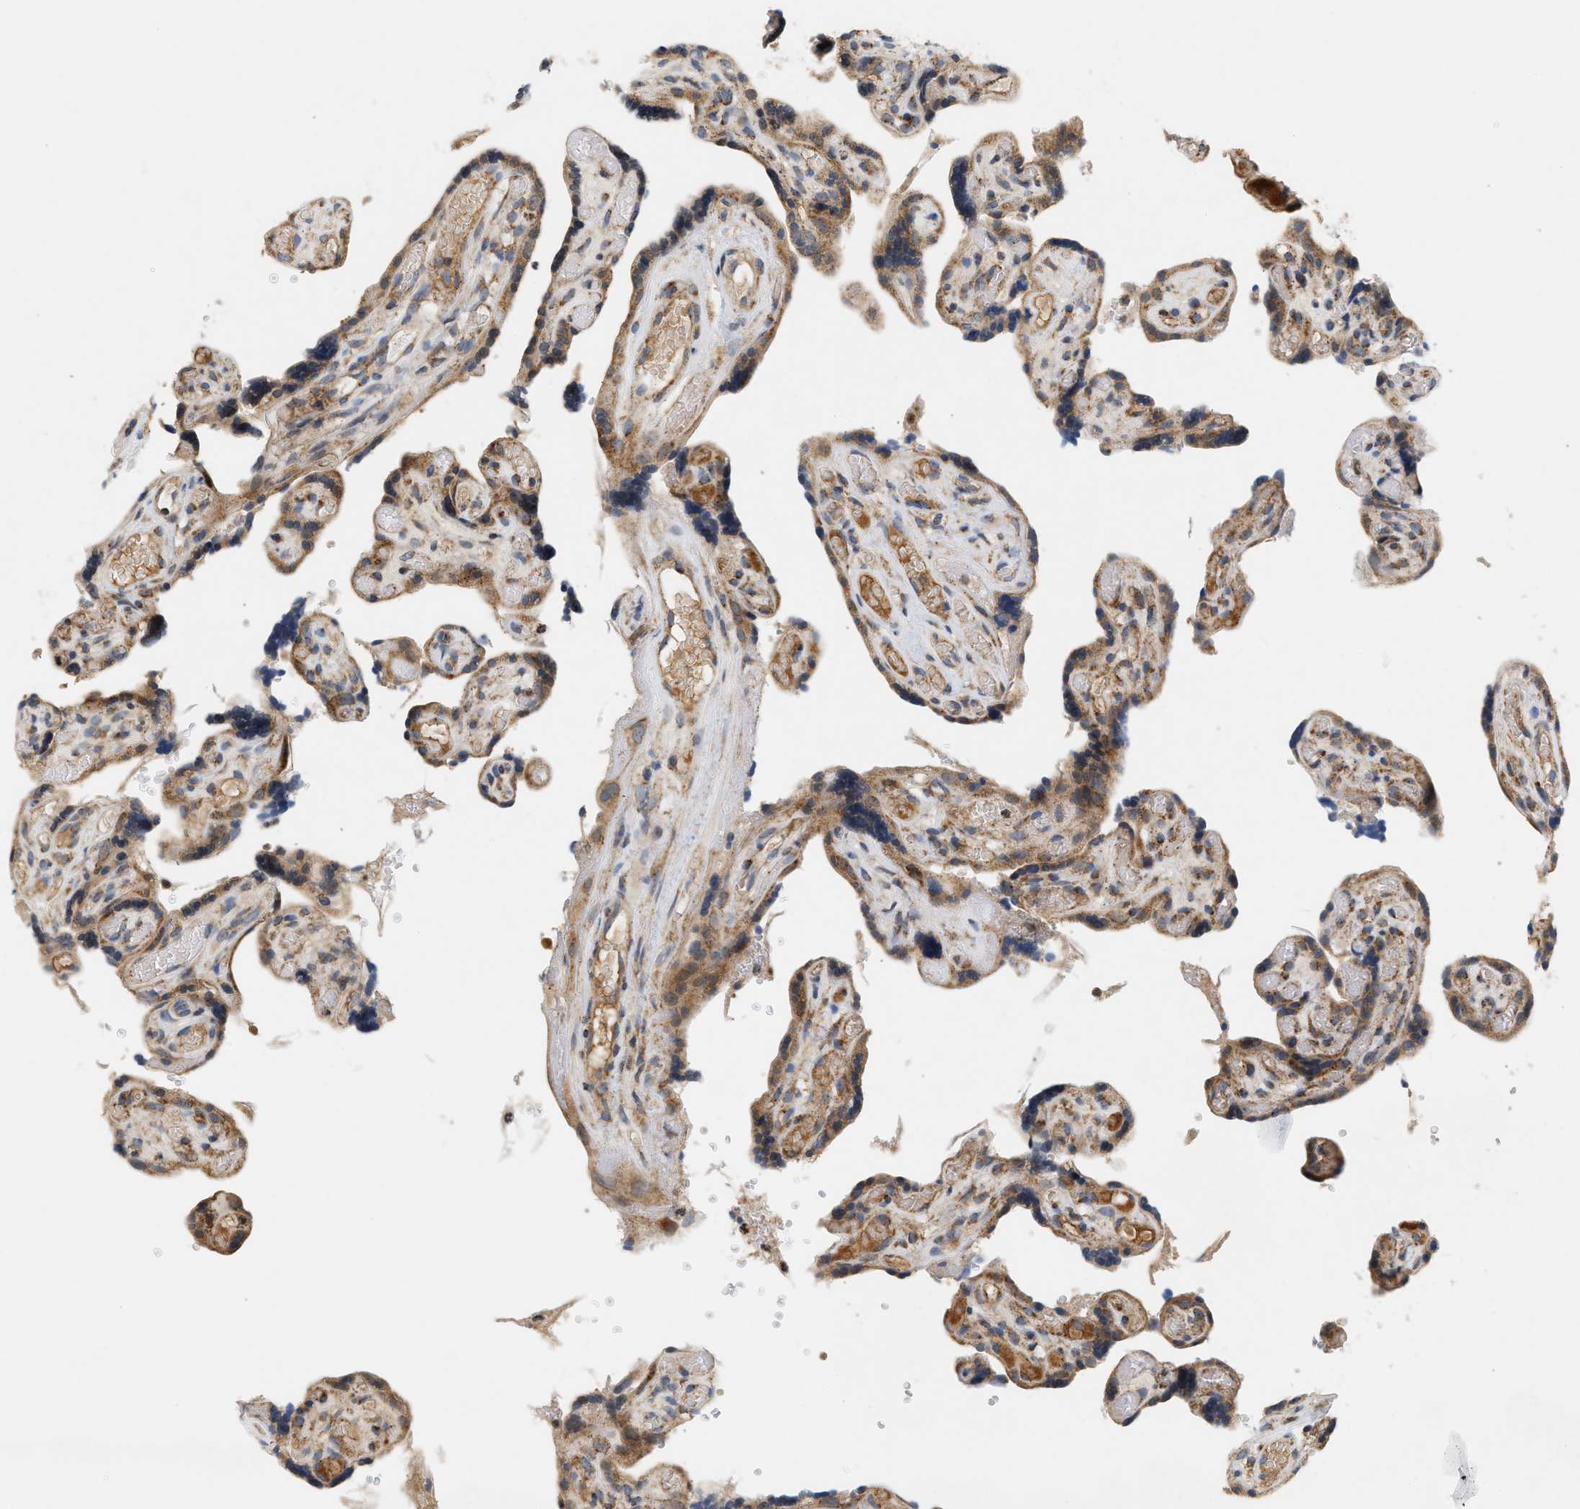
{"staining": {"intensity": "strong", "quantity": ">75%", "location": "cytoplasmic/membranous"}, "tissue": "placenta", "cell_type": "Trophoblastic cells", "image_type": "normal", "snomed": [{"axis": "morphology", "description": "Normal tissue, NOS"}, {"axis": "topography", "description": "Placenta"}], "caption": "This photomicrograph exhibits immunohistochemistry staining of unremarkable placenta, with high strong cytoplasmic/membranous expression in about >75% of trophoblastic cells.", "gene": "MCU", "patient": {"sex": "female", "age": 30}}